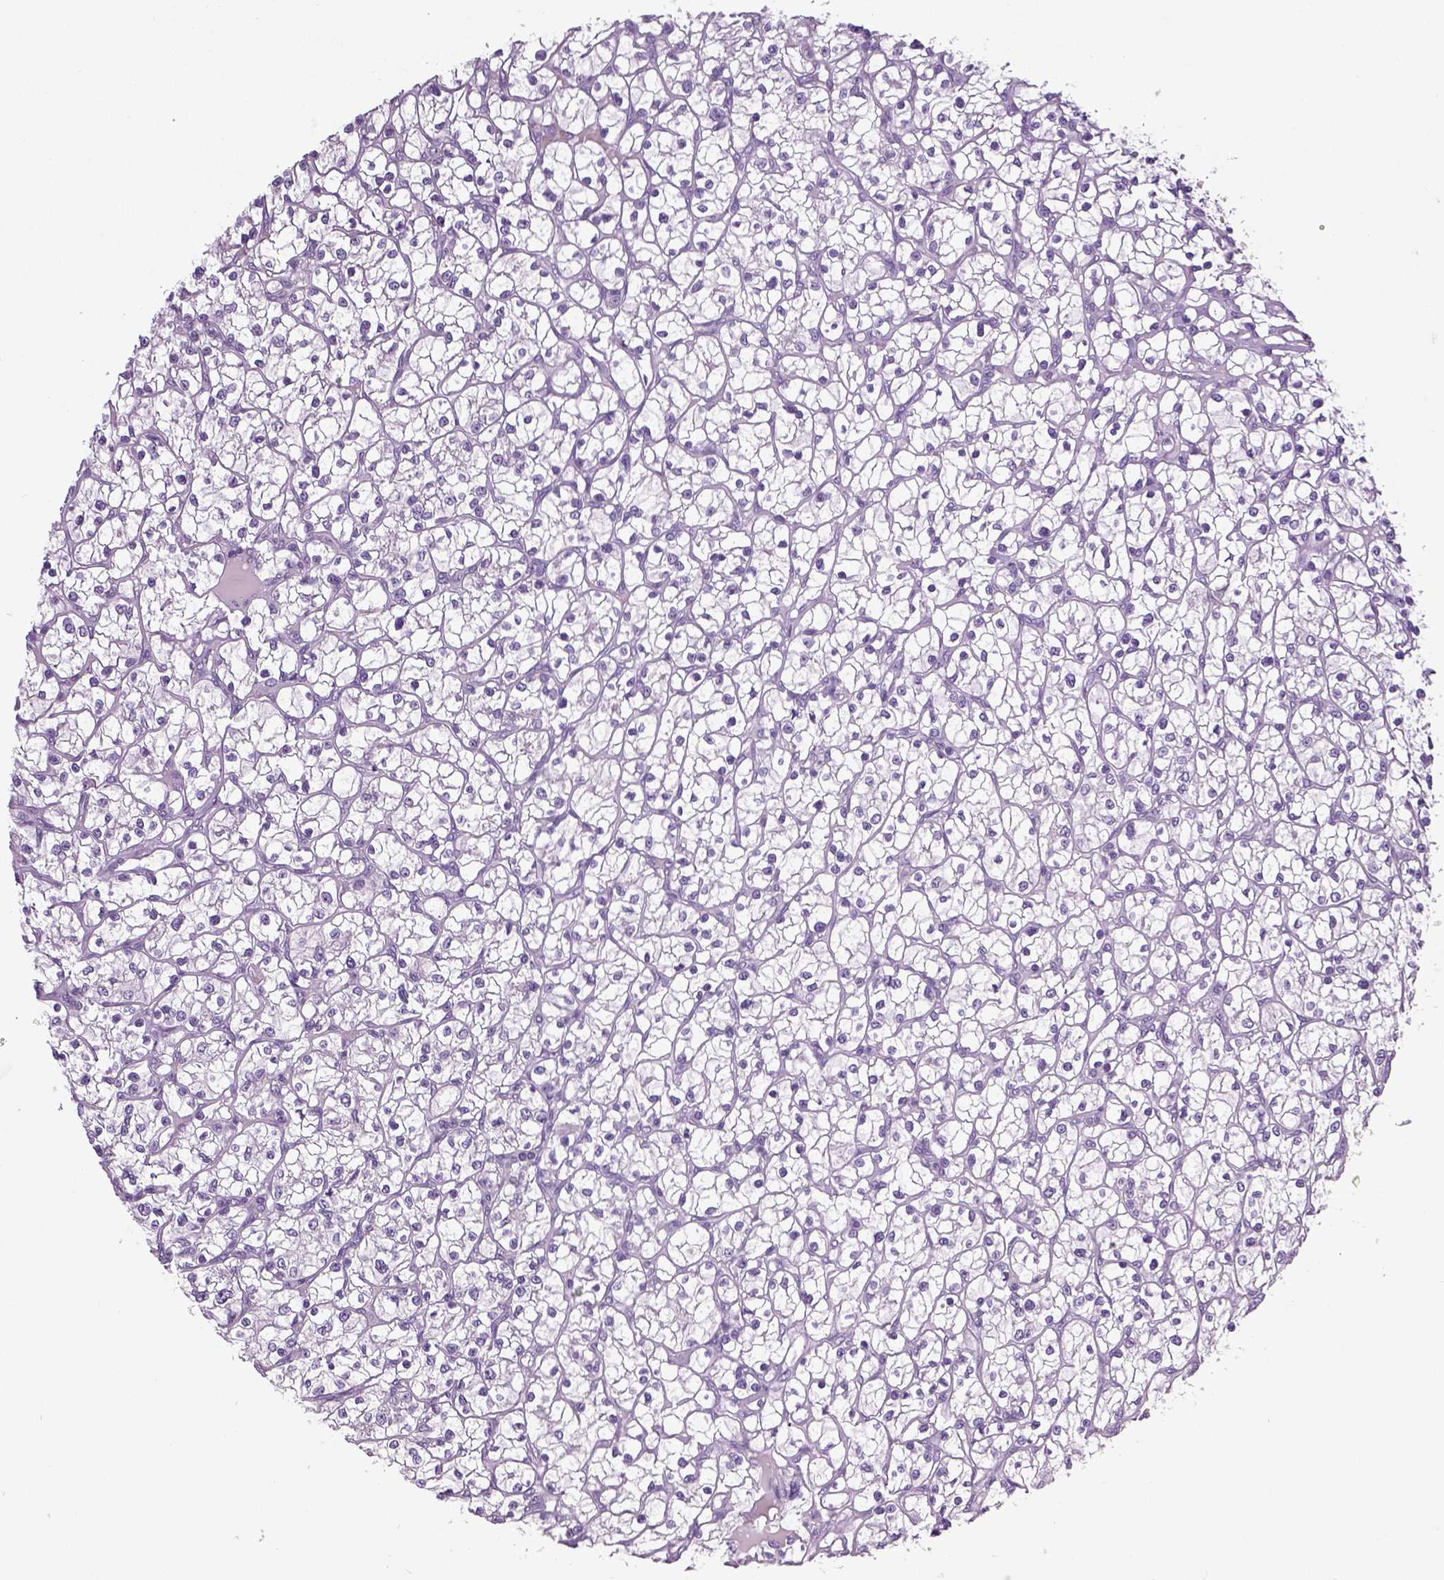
{"staining": {"intensity": "negative", "quantity": "none", "location": "none"}, "tissue": "renal cancer", "cell_type": "Tumor cells", "image_type": "cancer", "snomed": [{"axis": "morphology", "description": "Adenocarcinoma, NOS"}, {"axis": "topography", "description": "Kidney"}], "caption": "A photomicrograph of human renal cancer (adenocarcinoma) is negative for staining in tumor cells.", "gene": "NECAB2", "patient": {"sex": "female", "age": 64}}